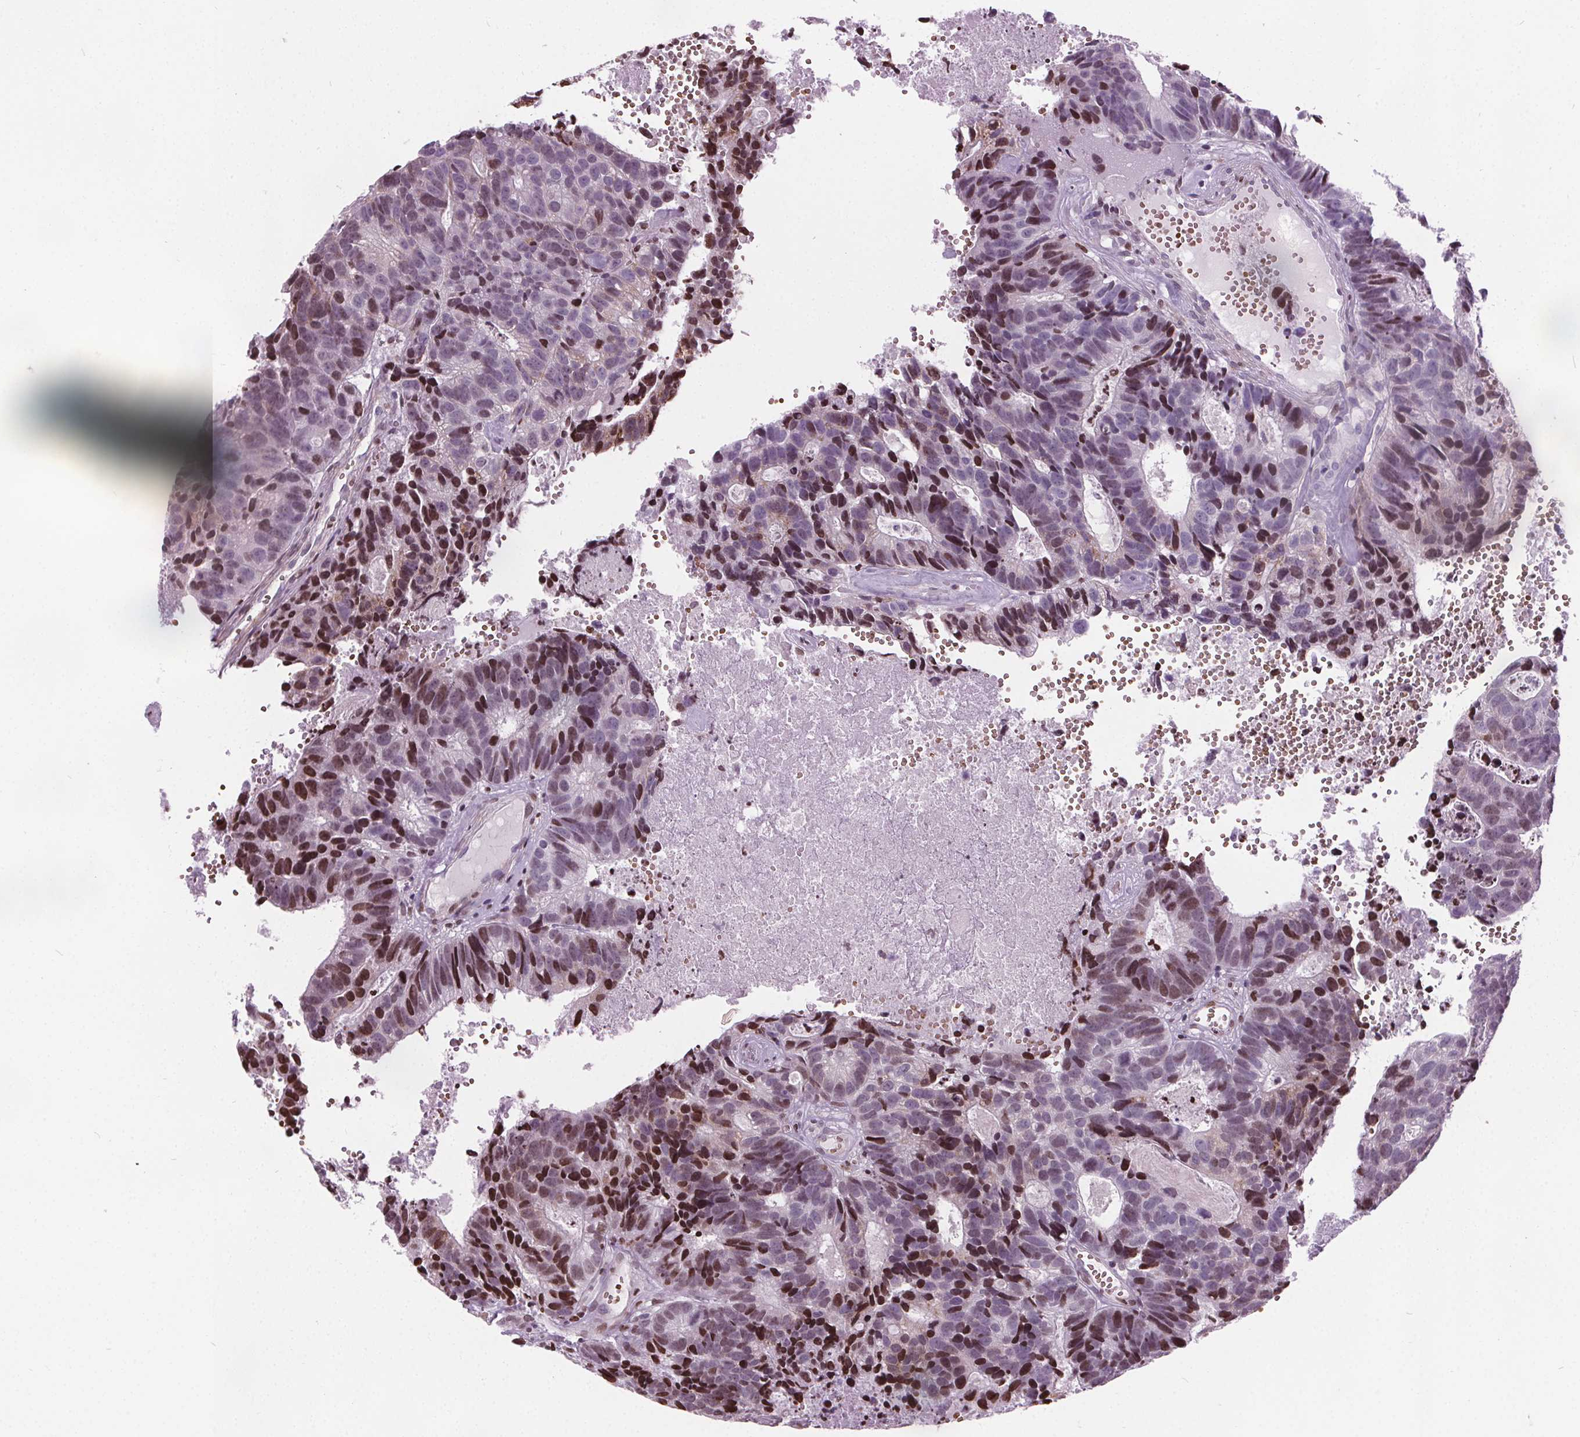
{"staining": {"intensity": "moderate", "quantity": ">75%", "location": "nuclear"}, "tissue": "head and neck cancer", "cell_type": "Tumor cells", "image_type": "cancer", "snomed": [{"axis": "morphology", "description": "Adenocarcinoma, NOS"}, {"axis": "topography", "description": "Head-Neck"}], "caption": "Head and neck adenocarcinoma was stained to show a protein in brown. There is medium levels of moderate nuclear expression in approximately >75% of tumor cells. The staining was performed using DAB (3,3'-diaminobenzidine), with brown indicating positive protein expression. Nuclei are stained blue with hematoxylin.", "gene": "ISLR2", "patient": {"sex": "male", "age": 62}}